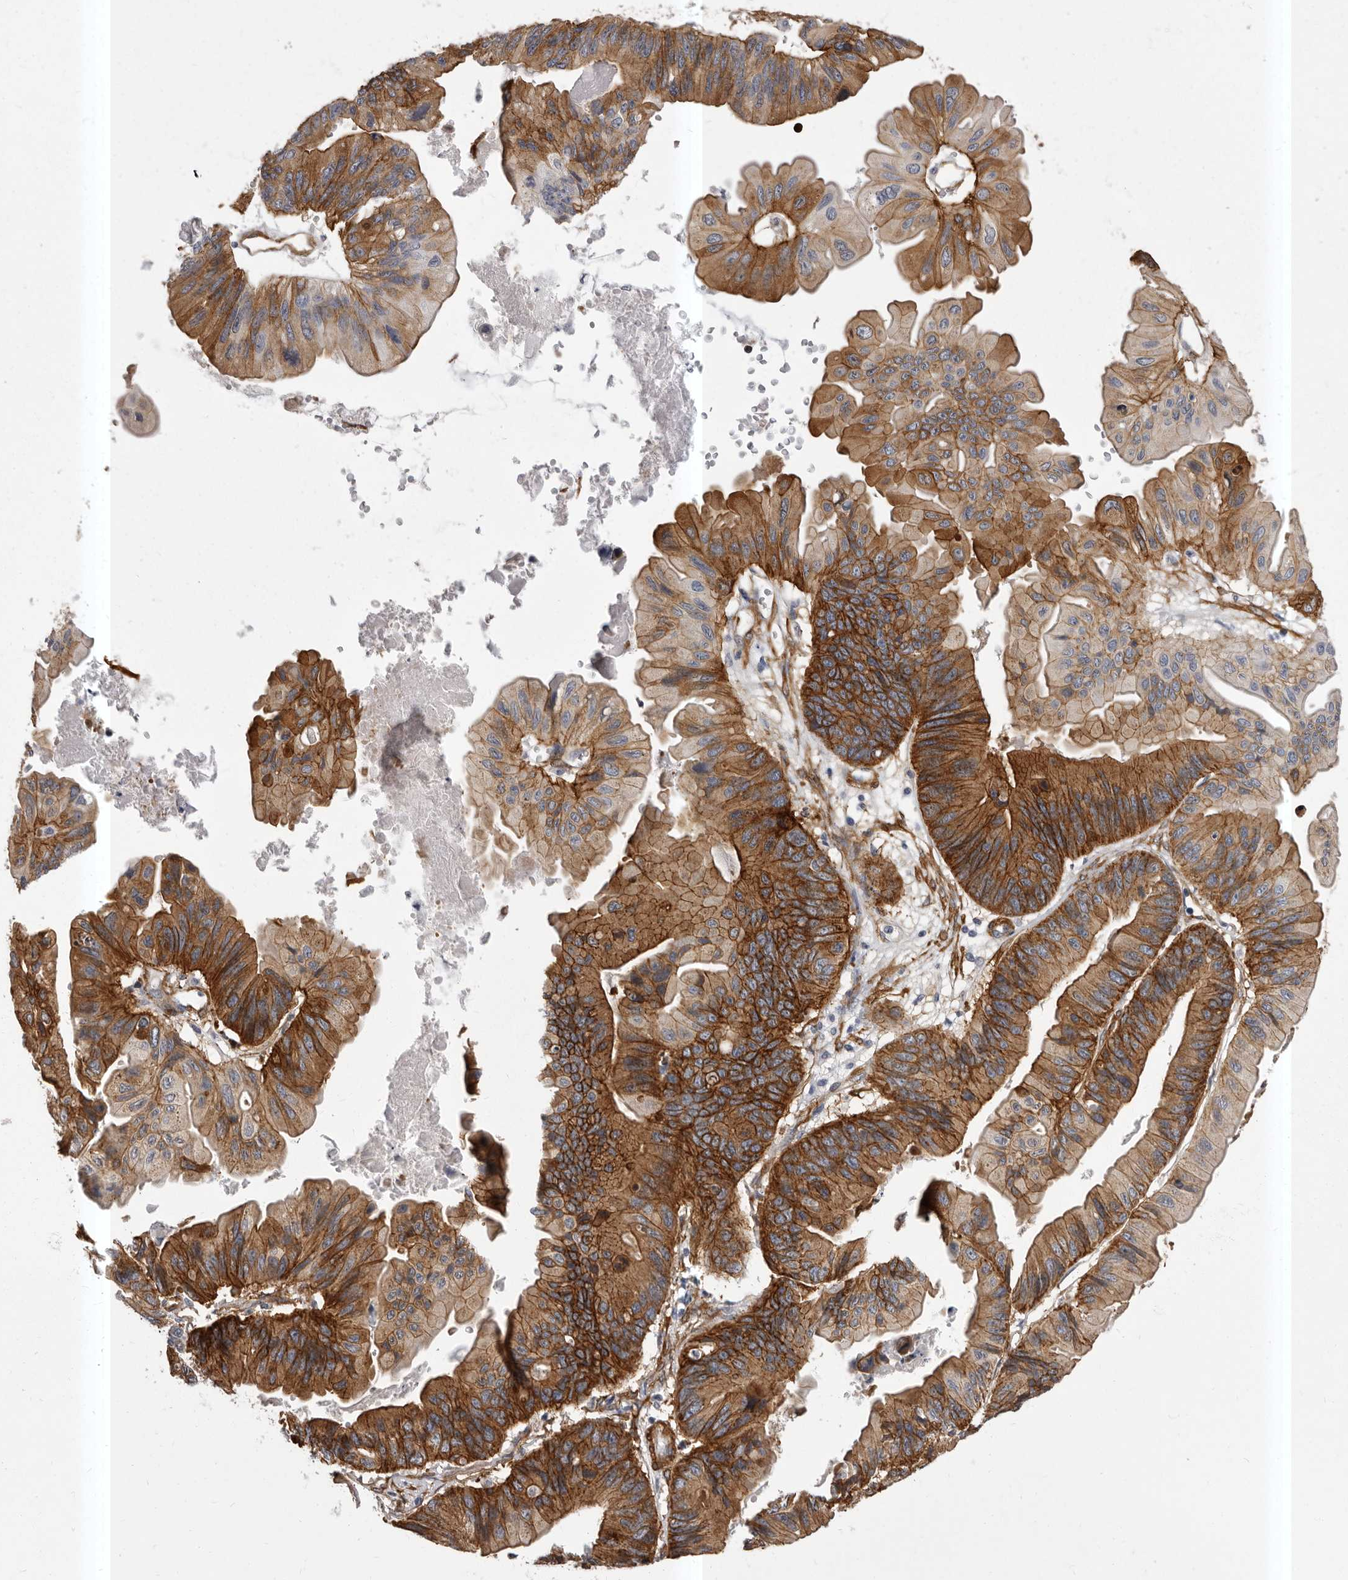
{"staining": {"intensity": "moderate", "quantity": ">75%", "location": "cytoplasmic/membranous"}, "tissue": "ovarian cancer", "cell_type": "Tumor cells", "image_type": "cancer", "snomed": [{"axis": "morphology", "description": "Cystadenocarcinoma, mucinous, NOS"}, {"axis": "topography", "description": "Ovary"}], "caption": "This photomicrograph shows immunohistochemistry (IHC) staining of human ovarian cancer, with medium moderate cytoplasmic/membranous expression in approximately >75% of tumor cells.", "gene": "ENAH", "patient": {"sex": "female", "age": 61}}